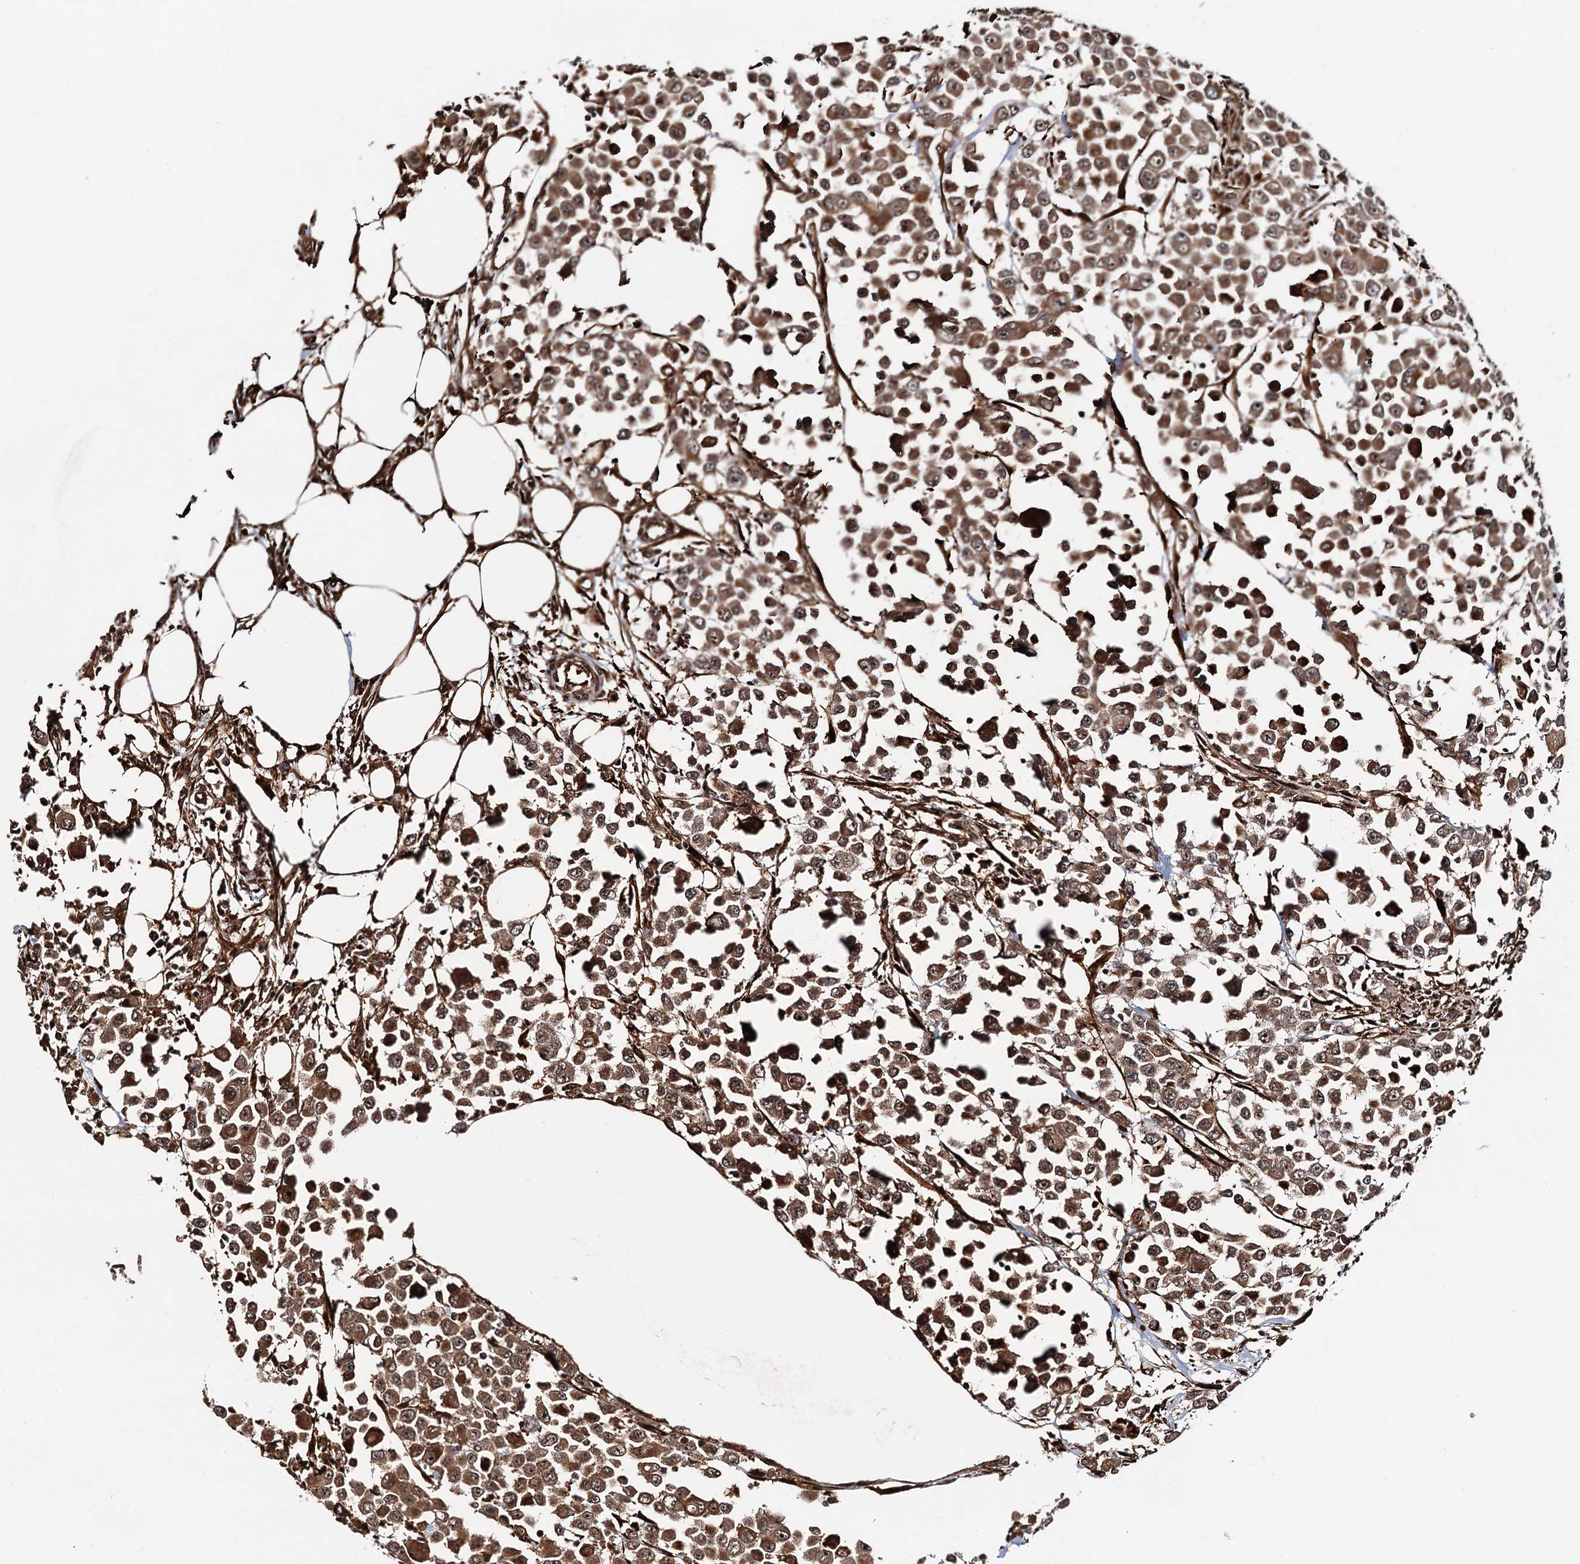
{"staining": {"intensity": "moderate", "quantity": ">75%", "location": "cytoplasmic/membranous,nuclear"}, "tissue": "colorectal cancer", "cell_type": "Tumor cells", "image_type": "cancer", "snomed": [{"axis": "morphology", "description": "Adenocarcinoma, NOS"}, {"axis": "topography", "description": "Colon"}], "caption": "Immunohistochemical staining of human colorectal cancer (adenocarcinoma) reveals moderate cytoplasmic/membranous and nuclear protein staining in approximately >75% of tumor cells.", "gene": "SNRNP25", "patient": {"sex": "male", "age": 51}}